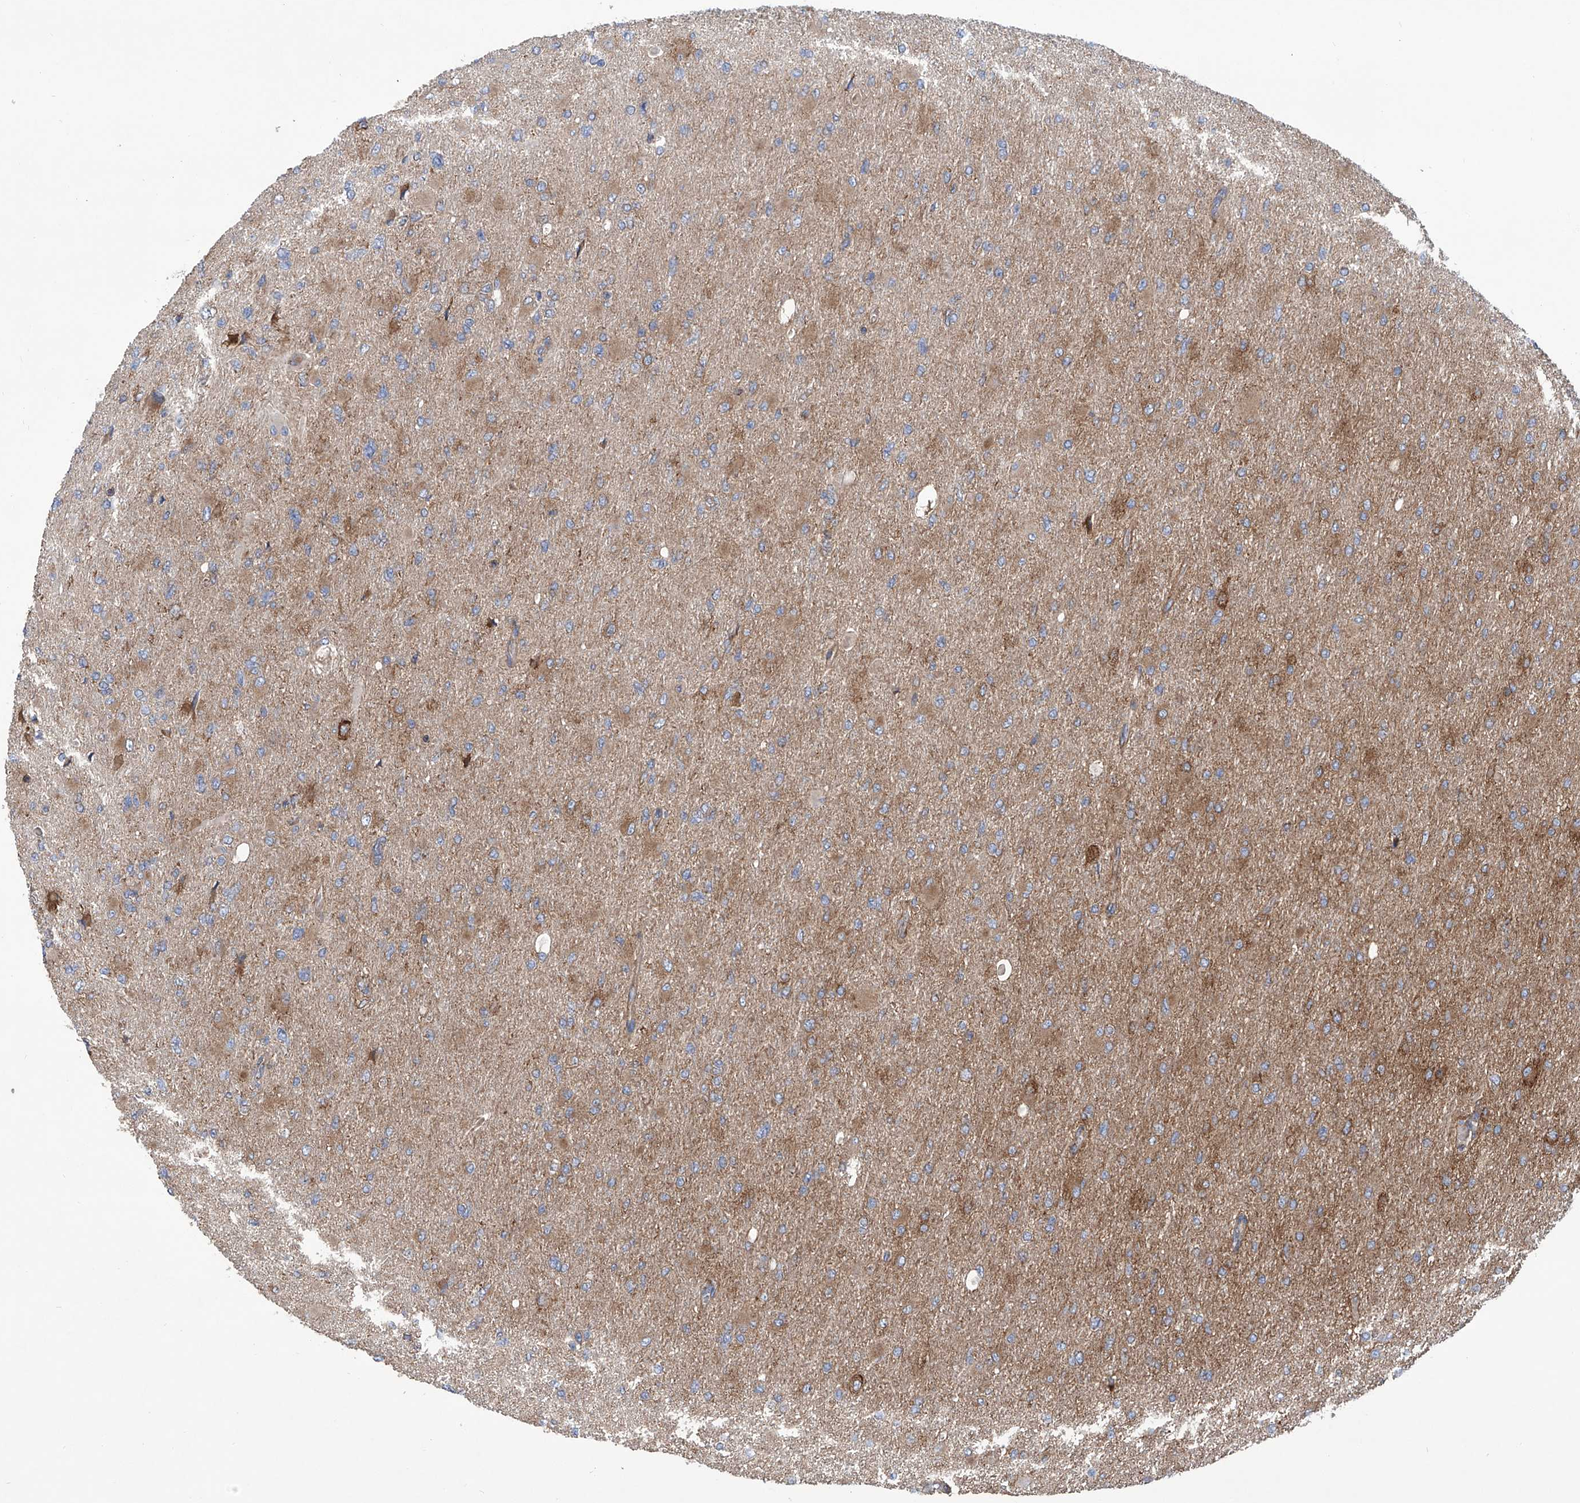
{"staining": {"intensity": "moderate", "quantity": ">75%", "location": "cytoplasmic/membranous"}, "tissue": "glioma", "cell_type": "Tumor cells", "image_type": "cancer", "snomed": [{"axis": "morphology", "description": "Glioma, malignant, High grade"}, {"axis": "topography", "description": "Cerebral cortex"}], "caption": "DAB immunohistochemical staining of human glioma displays moderate cytoplasmic/membranous protein staining in approximately >75% of tumor cells.", "gene": "SENP2", "patient": {"sex": "female", "age": 36}}